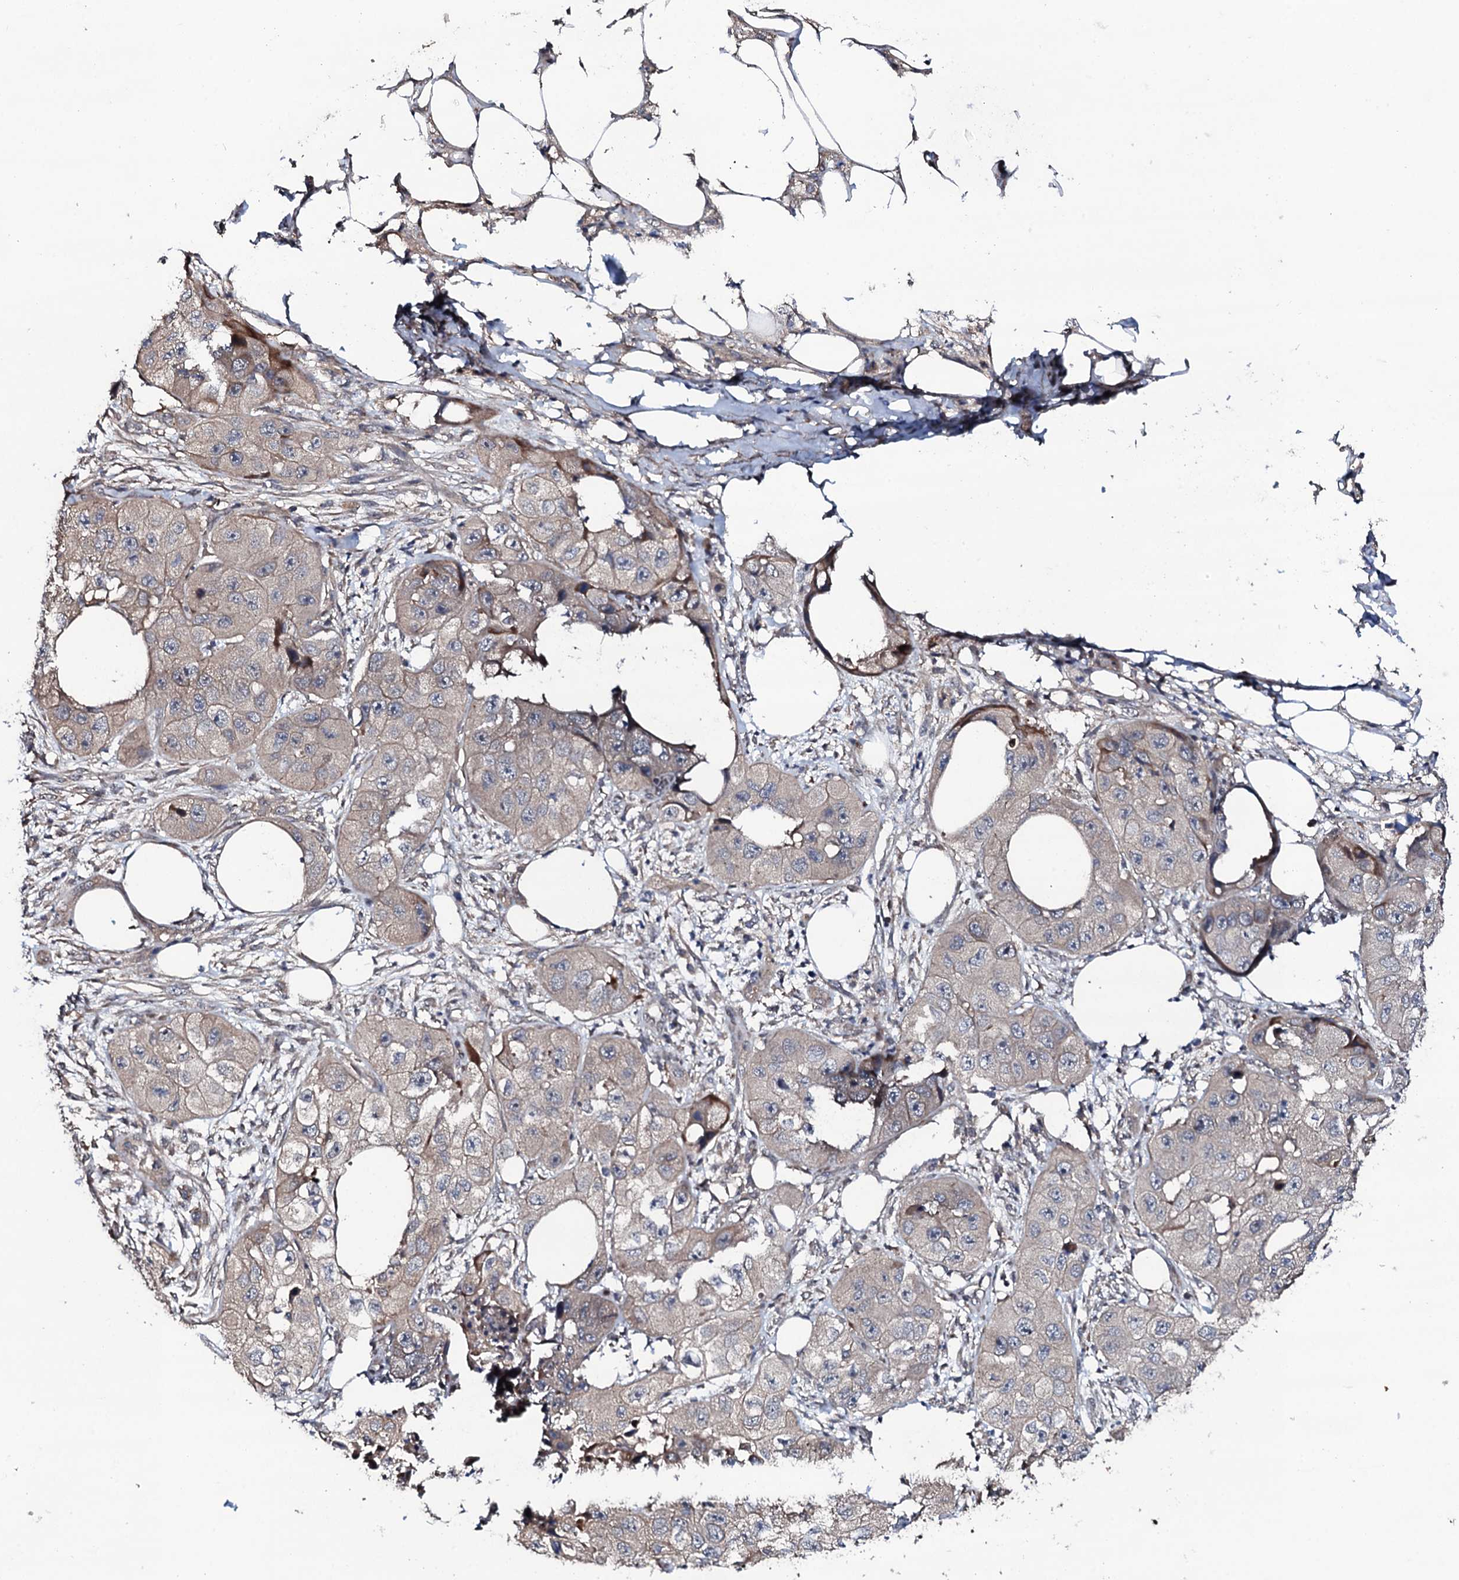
{"staining": {"intensity": "negative", "quantity": "none", "location": "none"}, "tissue": "skin cancer", "cell_type": "Tumor cells", "image_type": "cancer", "snomed": [{"axis": "morphology", "description": "Squamous cell carcinoma, NOS"}, {"axis": "topography", "description": "Skin"}, {"axis": "topography", "description": "Subcutis"}], "caption": "Histopathology image shows no protein positivity in tumor cells of skin cancer (squamous cell carcinoma) tissue. The staining was performed using DAB to visualize the protein expression in brown, while the nuclei were stained in blue with hematoxylin (Magnification: 20x).", "gene": "CIAO2A", "patient": {"sex": "male", "age": 73}}